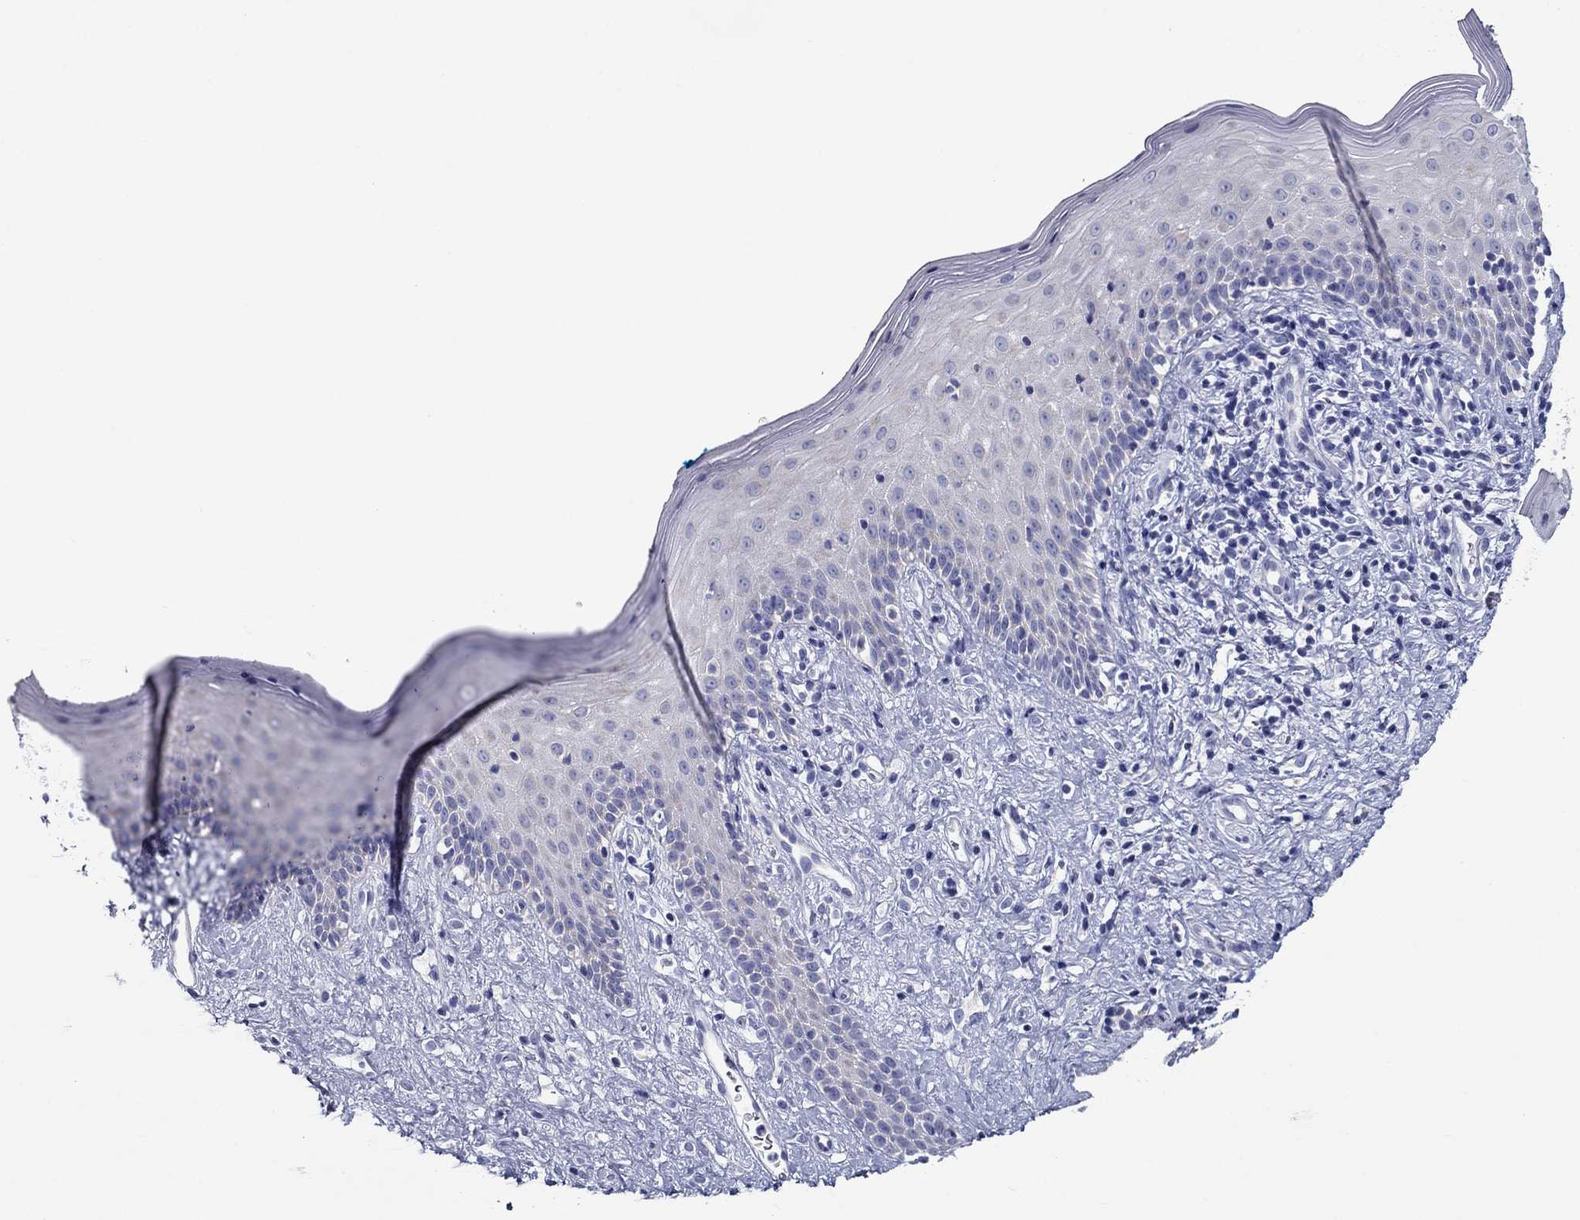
{"staining": {"intensity": "negative", "quantity": "none", "location": "none"}, "tissue": "vagina", "cell_type": "Squamous epithelial cells", "image_type": "normal", "snomed": [{"axis": "morphology", "description": "Normal tissue, NOS"}, {"axis": "topography", "description": "Vagina"}], "caption": "An IHC histopathology image of normal vagina is shown. There is no staining in squamous epithelial cells of vagina. (Stains: DAB (3,3'-diaminobenzidine) IHC with hematoxylin counter stain, Microscopy: brightfield microscopy at high magnification).", "gene": "UPB1", "patient": {"sex": "female", "age": 47}}